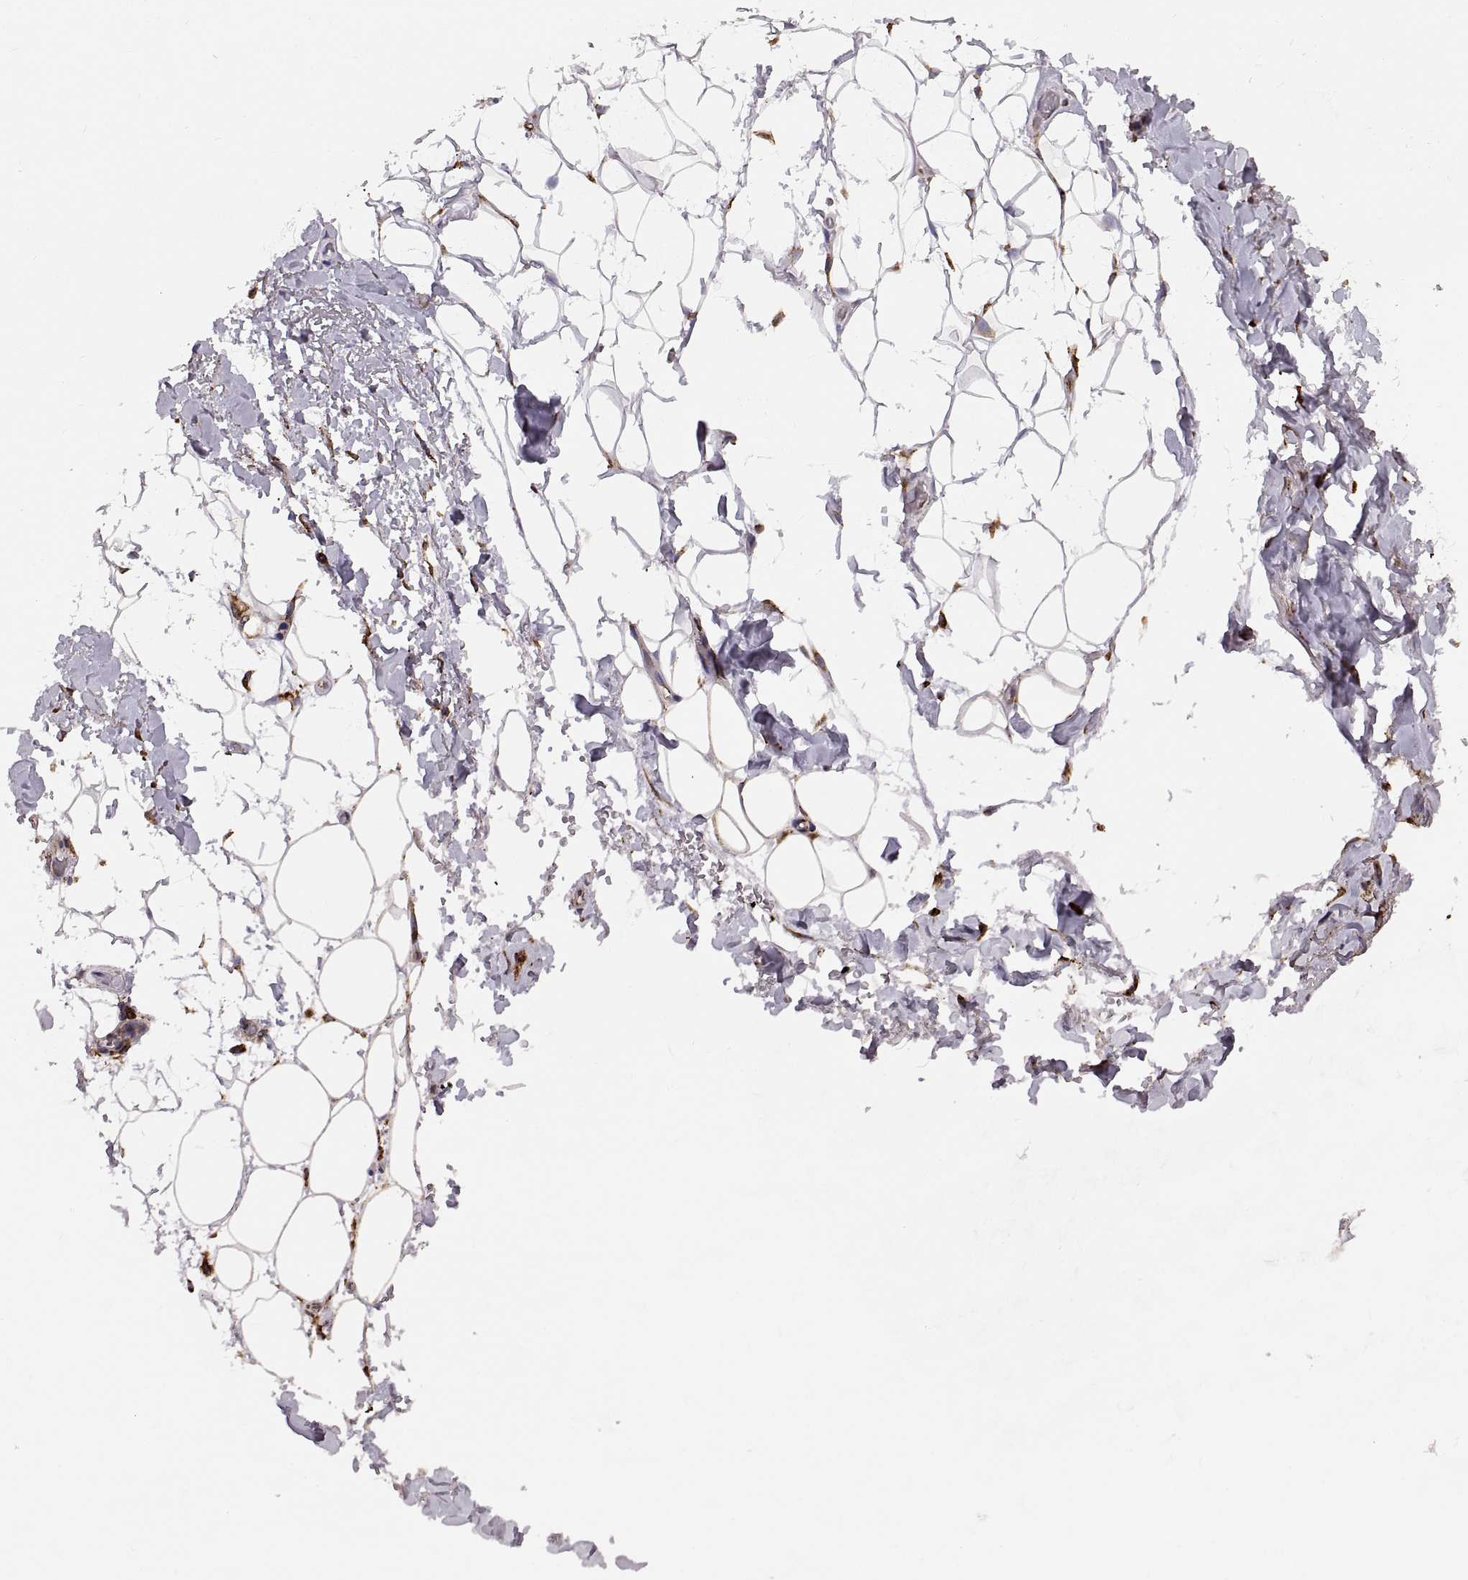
{"staining": {"intensity": "negative", "quantity": "none", "location": "none"}, "tissue": "adipose tissue", "cell_type": "Adipocytes", "image_type": "normal", "snomed": [{"axis": "morphology", "description": "Normal tissue, NOS"}, {"axis": "topography", "description": "Anal"}, {"axis": "topography", "description": "Peripheral nerve tissue"}], "caption": "High power microscopy photomicrograph of an immunohistochemistry (IHC) micrograph of benign adipose tissue, revealing no significant expression in adipocytes.", "gene": "PLEKHB2", "patient": {"sex": "male", "age": 53}}